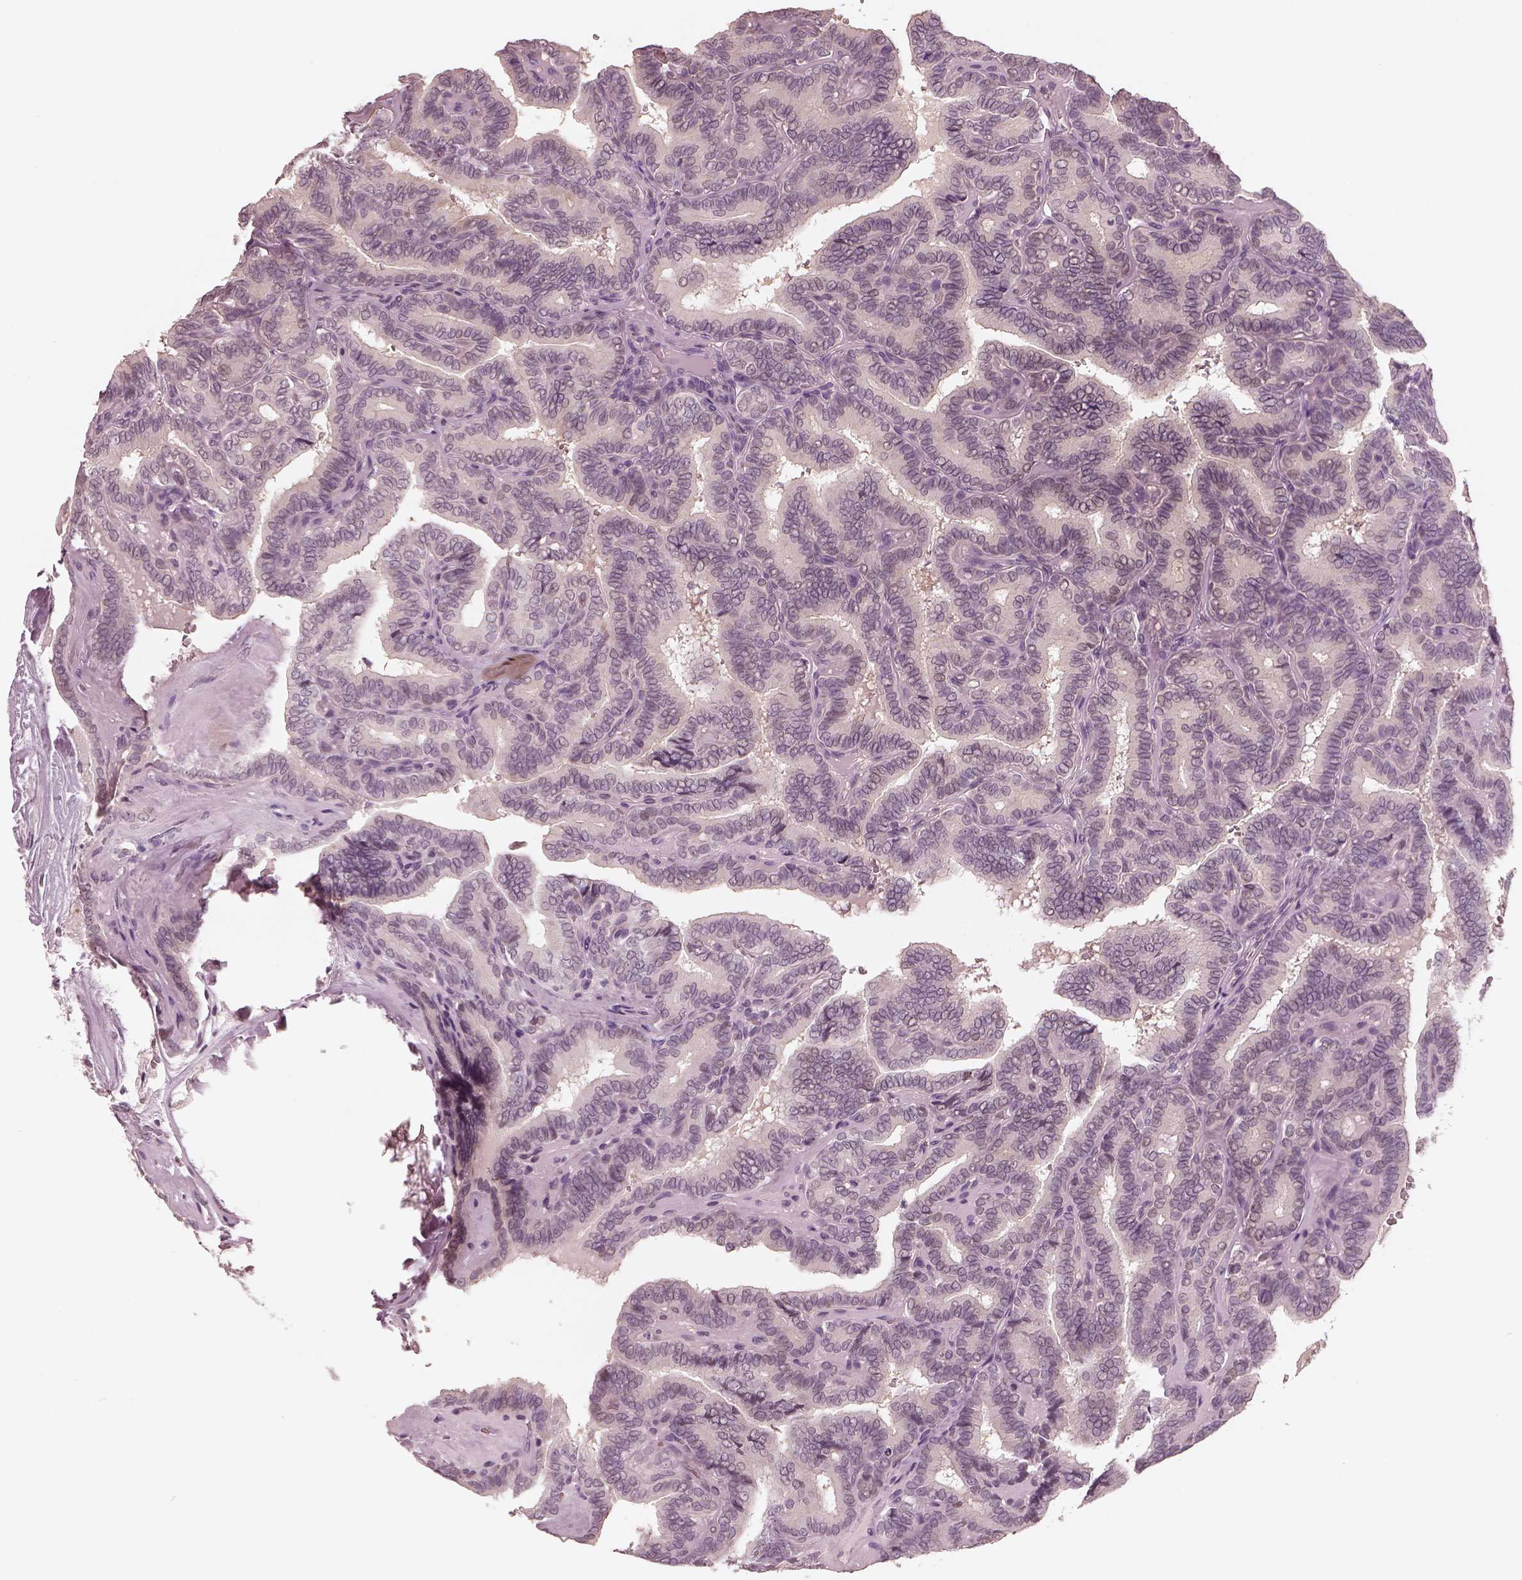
{"staining": {"intensity": "negative", "quantity": "none", "location": "none"}, "tissue": "thyroid cancer", "cell_type": "Tumor cells", "image_type": "cancer", "snomed": [{"axis": "morphology", "description": "Papillary adenocarcinoma, NOS"}, {"axis": "topography", "description": "Thyroid gland"}], "caption": "Histopathology image shows no significant protein staining in tumor cells of papillary adenocarcinoma (thyroid).", "gene": "EGR4", "patient": {"sex": "female", "age": 21}}